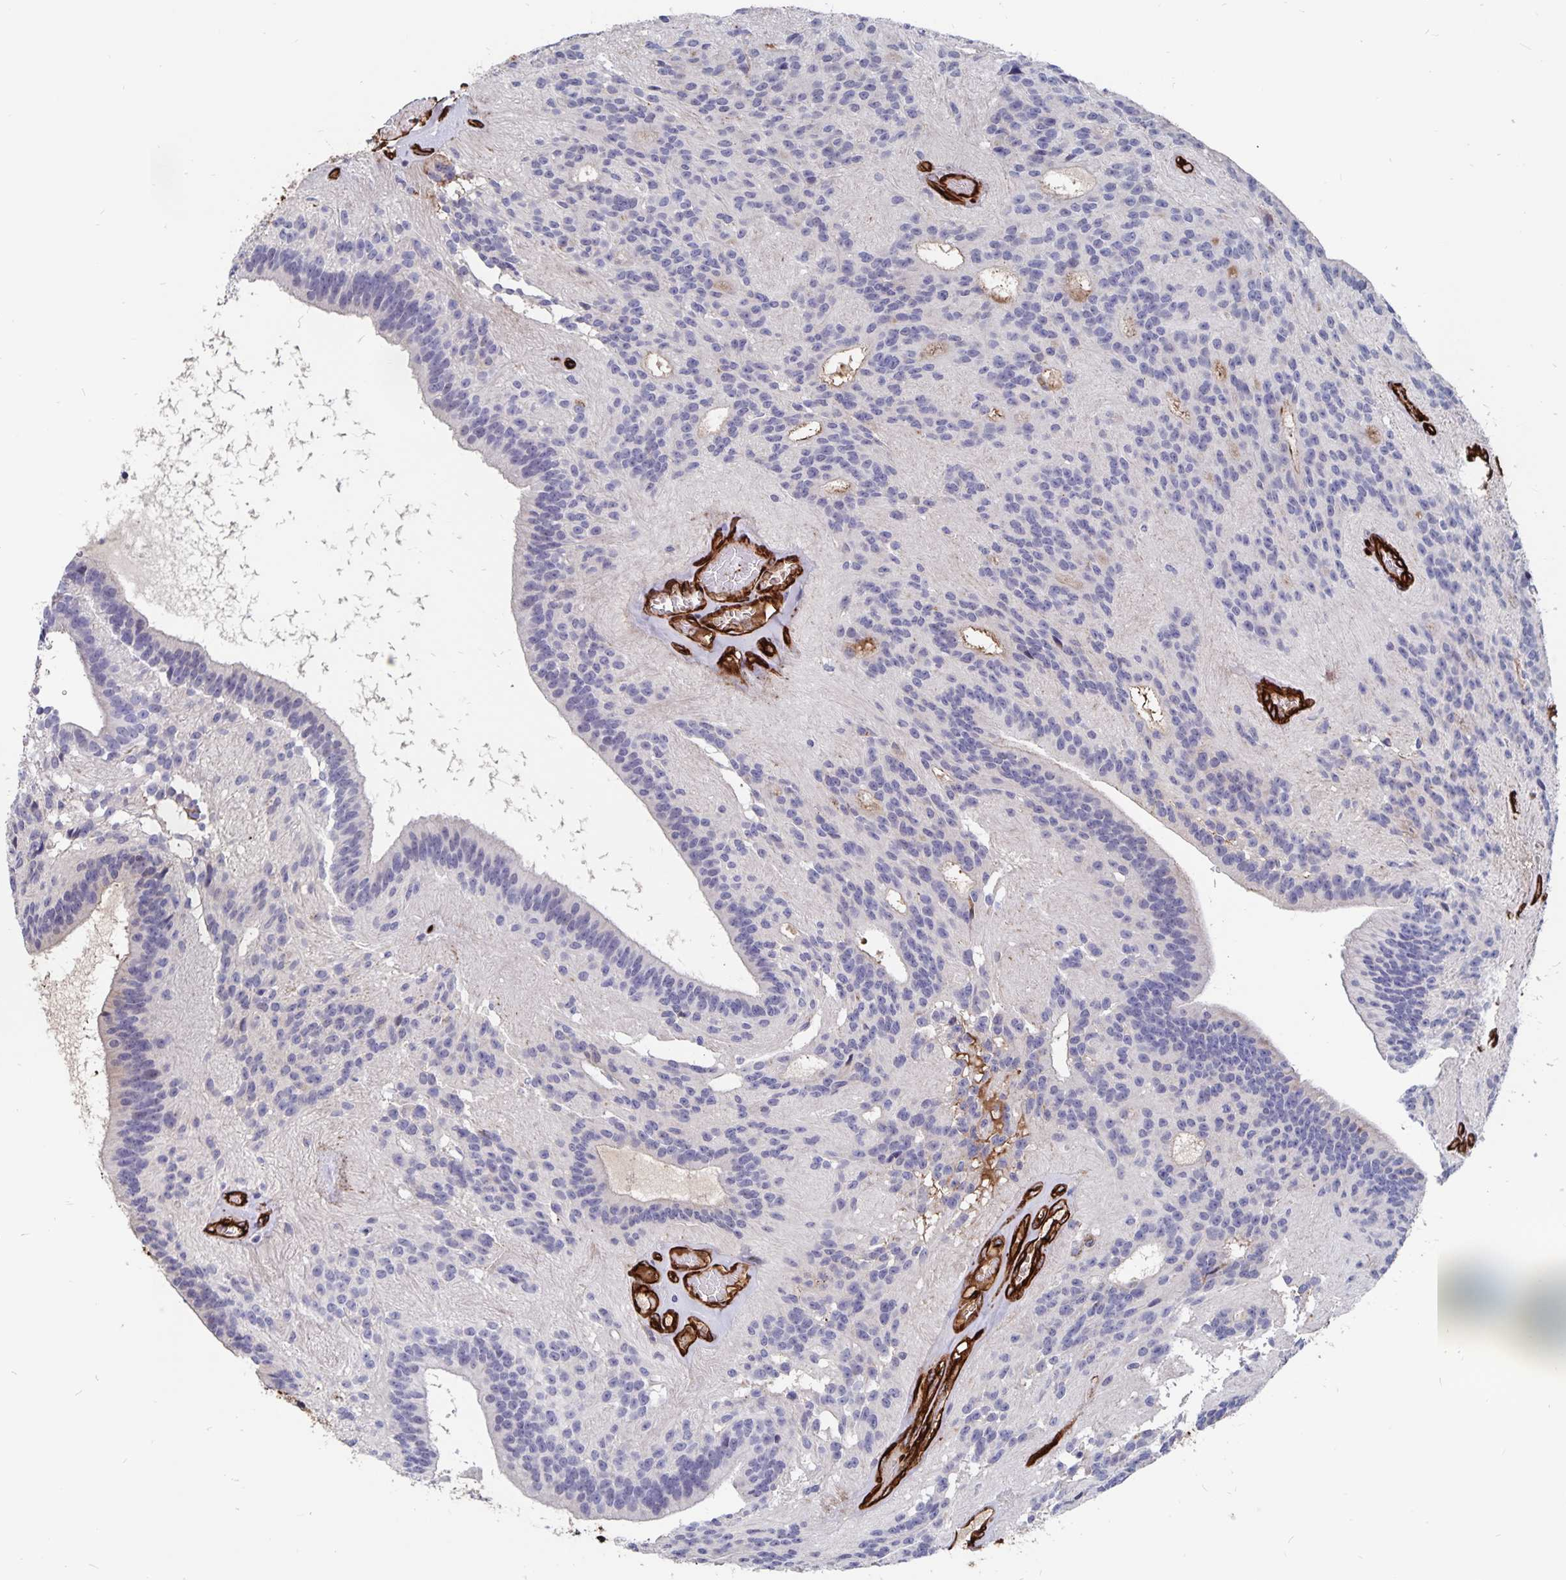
{"staining": {"intensity": "negative", "quantity": "none", "location": "none"}, "tissue": "glioma", "cell_type": "Tumor cells", "image_type": "cancer", "snomed": [{"axis": "morphology", "description": "Glioma, malignant, Low grade"}, {"axis": "topography", "description": "Brain"}], "caption": "Immunohistochemistry (IHC) micrograph of glioma stained for a protein (brown), which shows no positivity in tumor cells.", "gene": "DCHS2", "patient": {"sex": "male", "age": 31}}